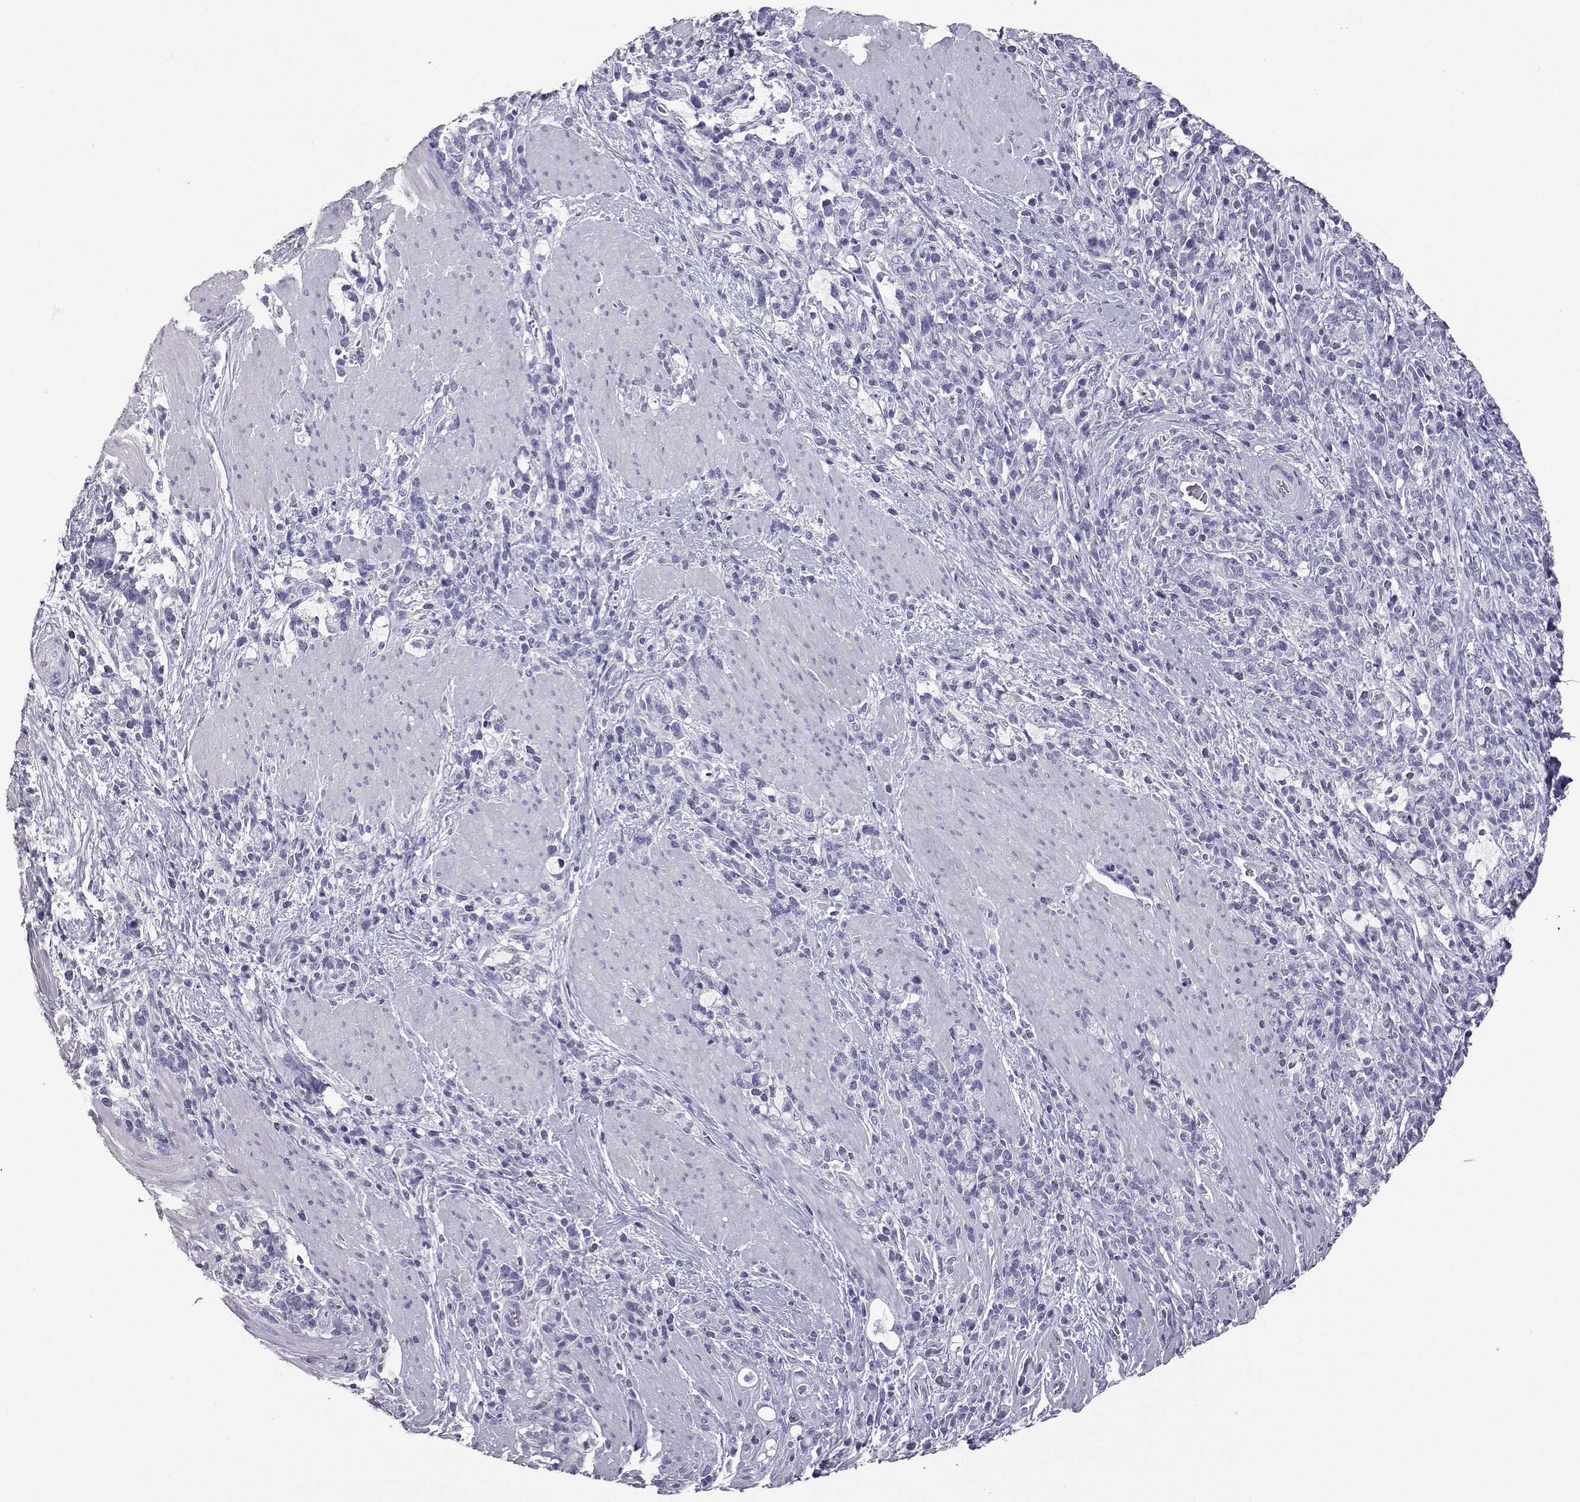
{"staining": {"intensity": "negative", "quantity": "none", "location": "none"}, "tissue": "stomach cancer", "cell_type": "Tumor cells", "image_type": "cancer", "snomed": [{"axis": "morphology", "description": "Adenocarcinoma, NOS"}, {"axis": "topography", "description": "Stomach"}], "caption": "Tumor cells show no significant protein expression in stomach cancer (adenocarcinoma). Brightfield microscopy of immunohistochemistry (IHC) stained with DAB (3,3'-diaminobenzidine) (brown) and hematoxylin (blue), captured at high magnification.", "gene": "AKR1B1", "patient": {"sex": "female", "age": 57}}